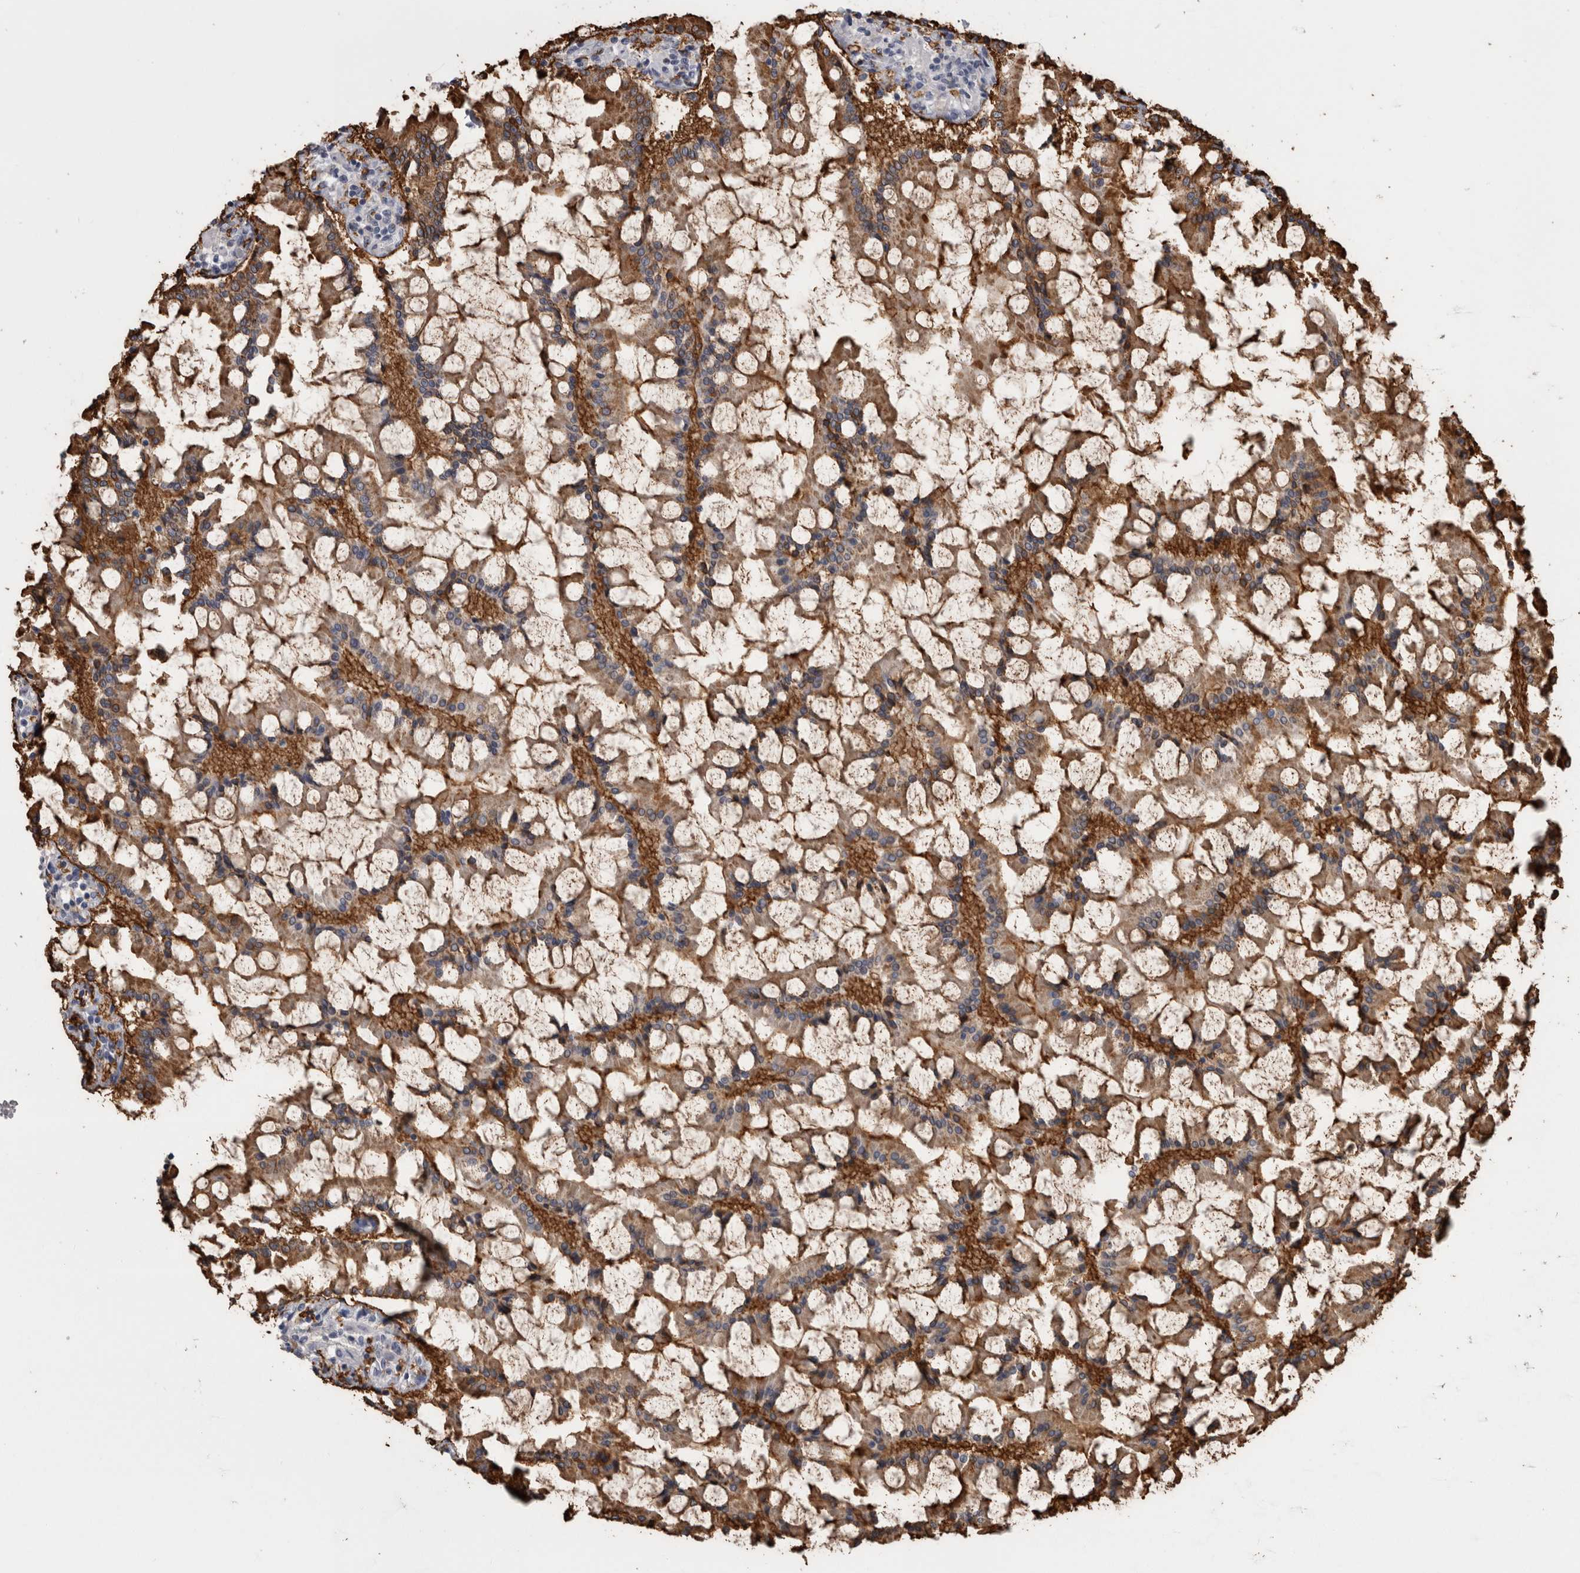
{"staining": {"intensity": "strong", "quantity": ">75%", "location": "cytoplasmic/membranous"}, "tissue": "small intestine", "cell_type": "Glandular cells", "image_type": "normal", "snomed": [{"axis": "morphology", "description": "Normal tissue, NOS"}, {"axis": "topography", "description": "Small intestine"}], "caption": "The histopathology image demonstrates staining of normal small intestine, revealing strong cytoplasmic/membranous protein expression (brown color) within glandular cells. (DAB (3,3'-diaminobenzidine) = brown stain, brightfield microscopy at high magnification).", "gene": "ANXA13", "patient": {"sex": "male", "age": 41}}